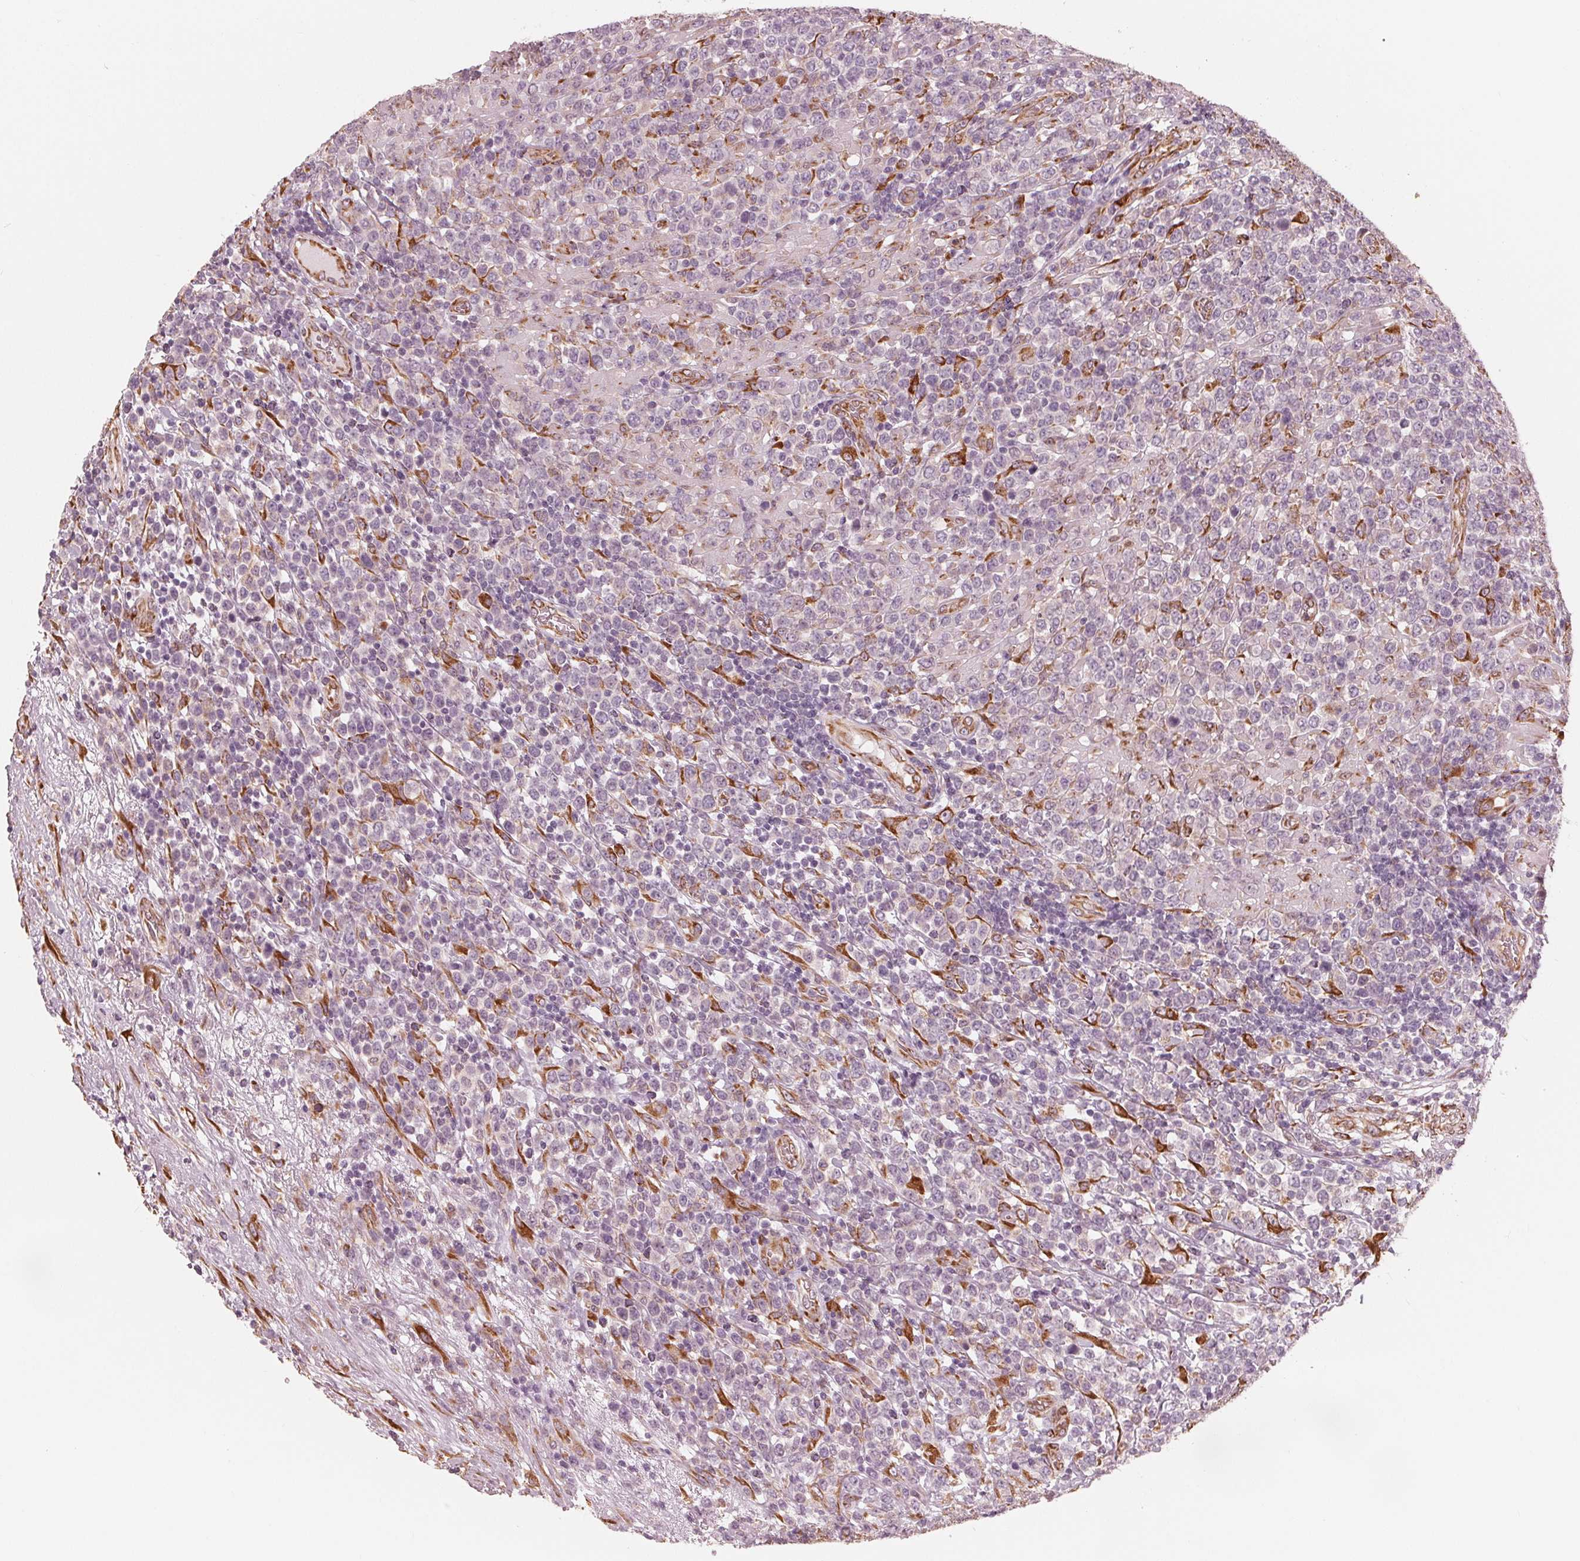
{"staining": {"intensity": "negative", "quantity": "none", "location": "none"}, "tissue": "lymphoma", "cell_type": "Tumor cells", "image_type": "cancer", "snomed": [{"axis": "morphology", "description": "Malignant lymphoma, non-Hodgkin's type, High grade"}, {"axis": "topography", "description": "Soft tissue"}], "caption": "Histopathology image shows no protein positivity in tumor cells of high-grade malignant lymphoma, non-Hodgkin's type tissue. (DAB immunohistochemistry (IHC) visualized using brightfield microscopy, high magnification).", "gene": "IKBIP", "patient": {"sex": "female", "age": 56}}